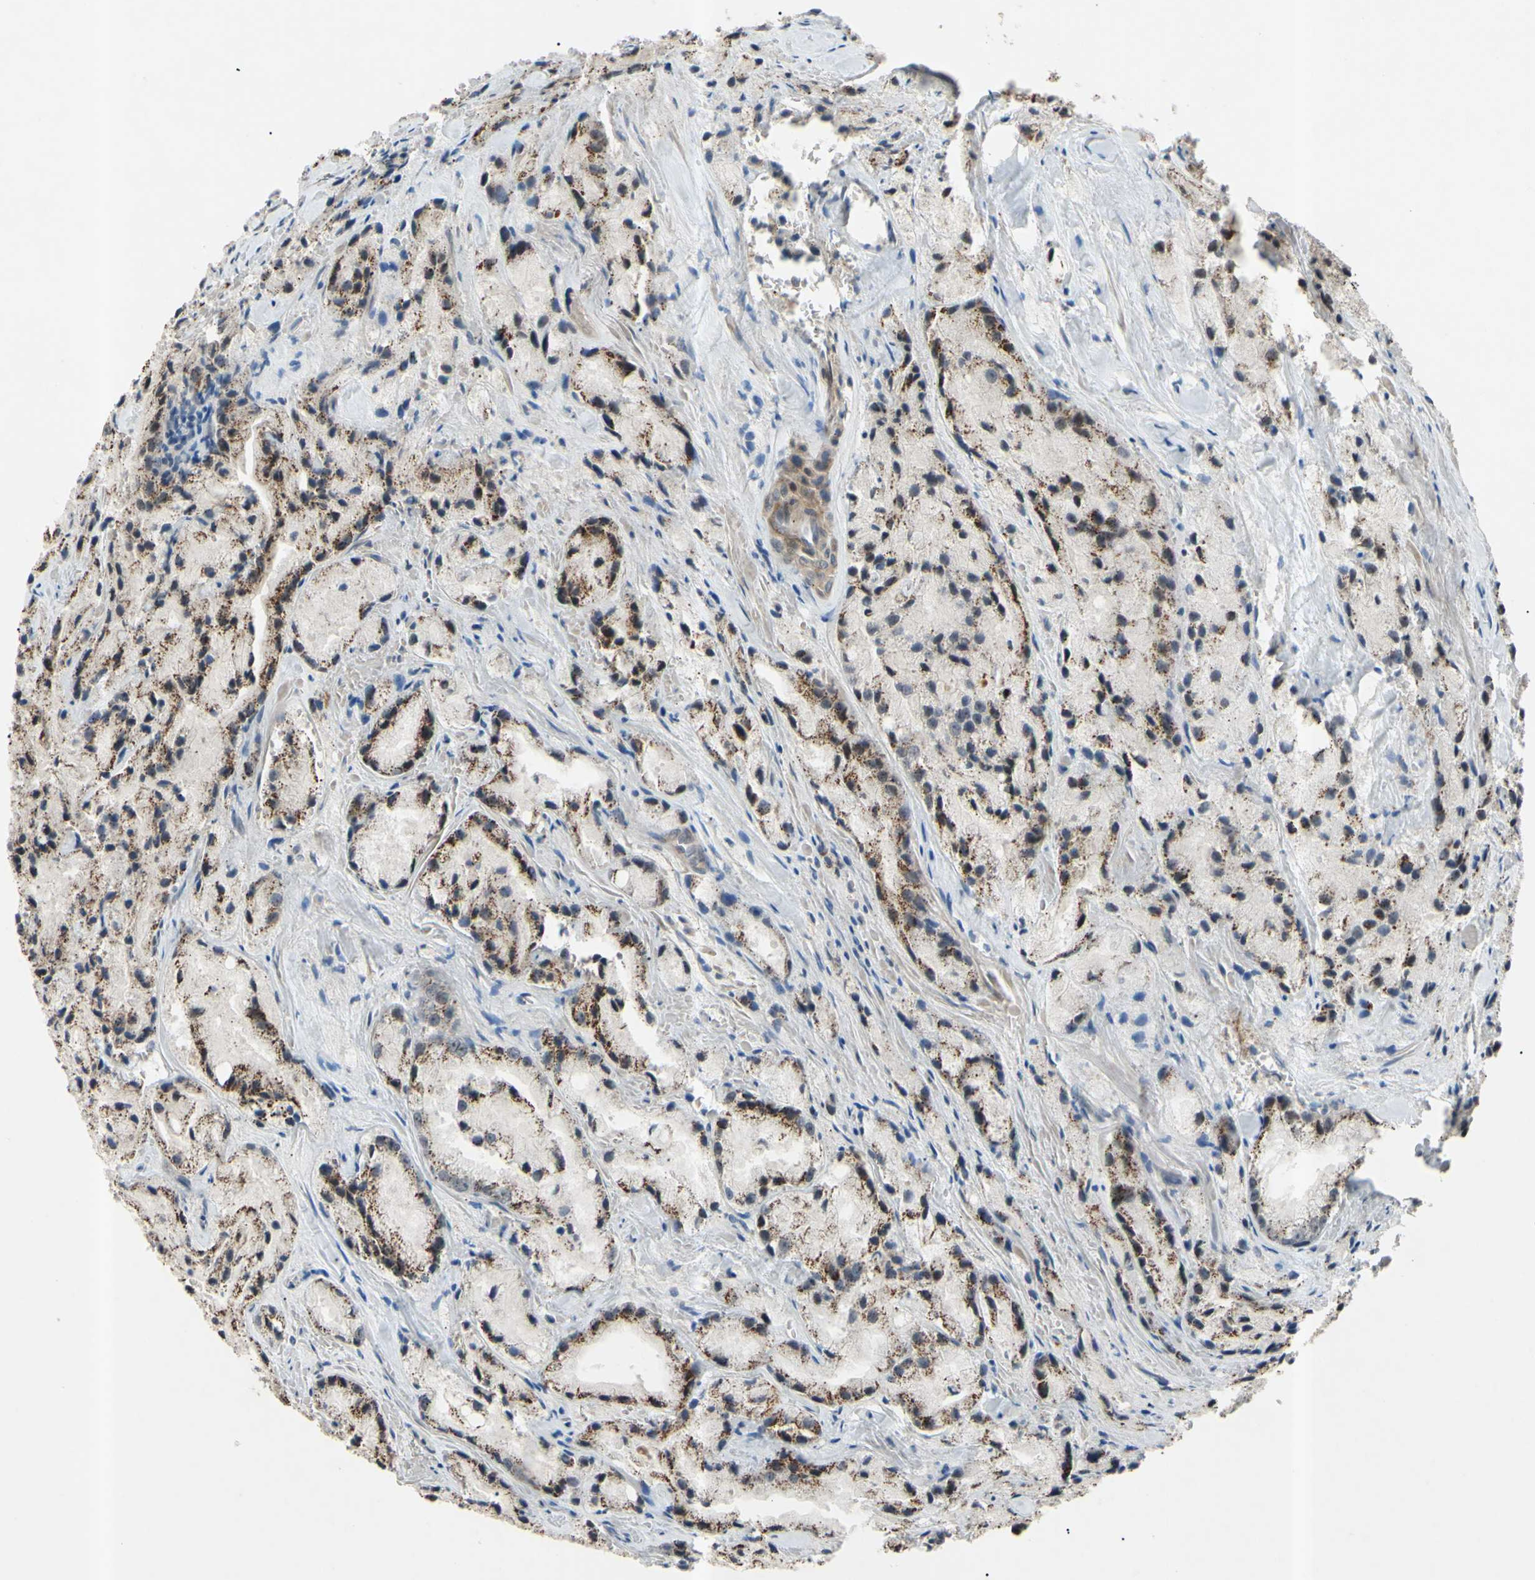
{"staining": {"intensity": "moderate", "quantity": ">75%", "location": "cytoplasmic/membranous"}, "tissue": "prostate cancer", "cell_type": "Tumor cells", "image_type": "cancer", "snomed": [{"axis": "morphology", "description": "Adenocarcinoma, Low grade"}, {"axis": "topography", "description": "Prostate"}], "caption": "High-magnification brightfield microscopy of prostate low-grade adenocarcinoma stained with DAB (brown) and counterstained with hematoxylin (blue). tumor cells exhibit moderate cytoplasmic/membranous expression is identified in about>75% of cells.", "gene": "ALK", "patient": {"sex": "male", "age": 64}}